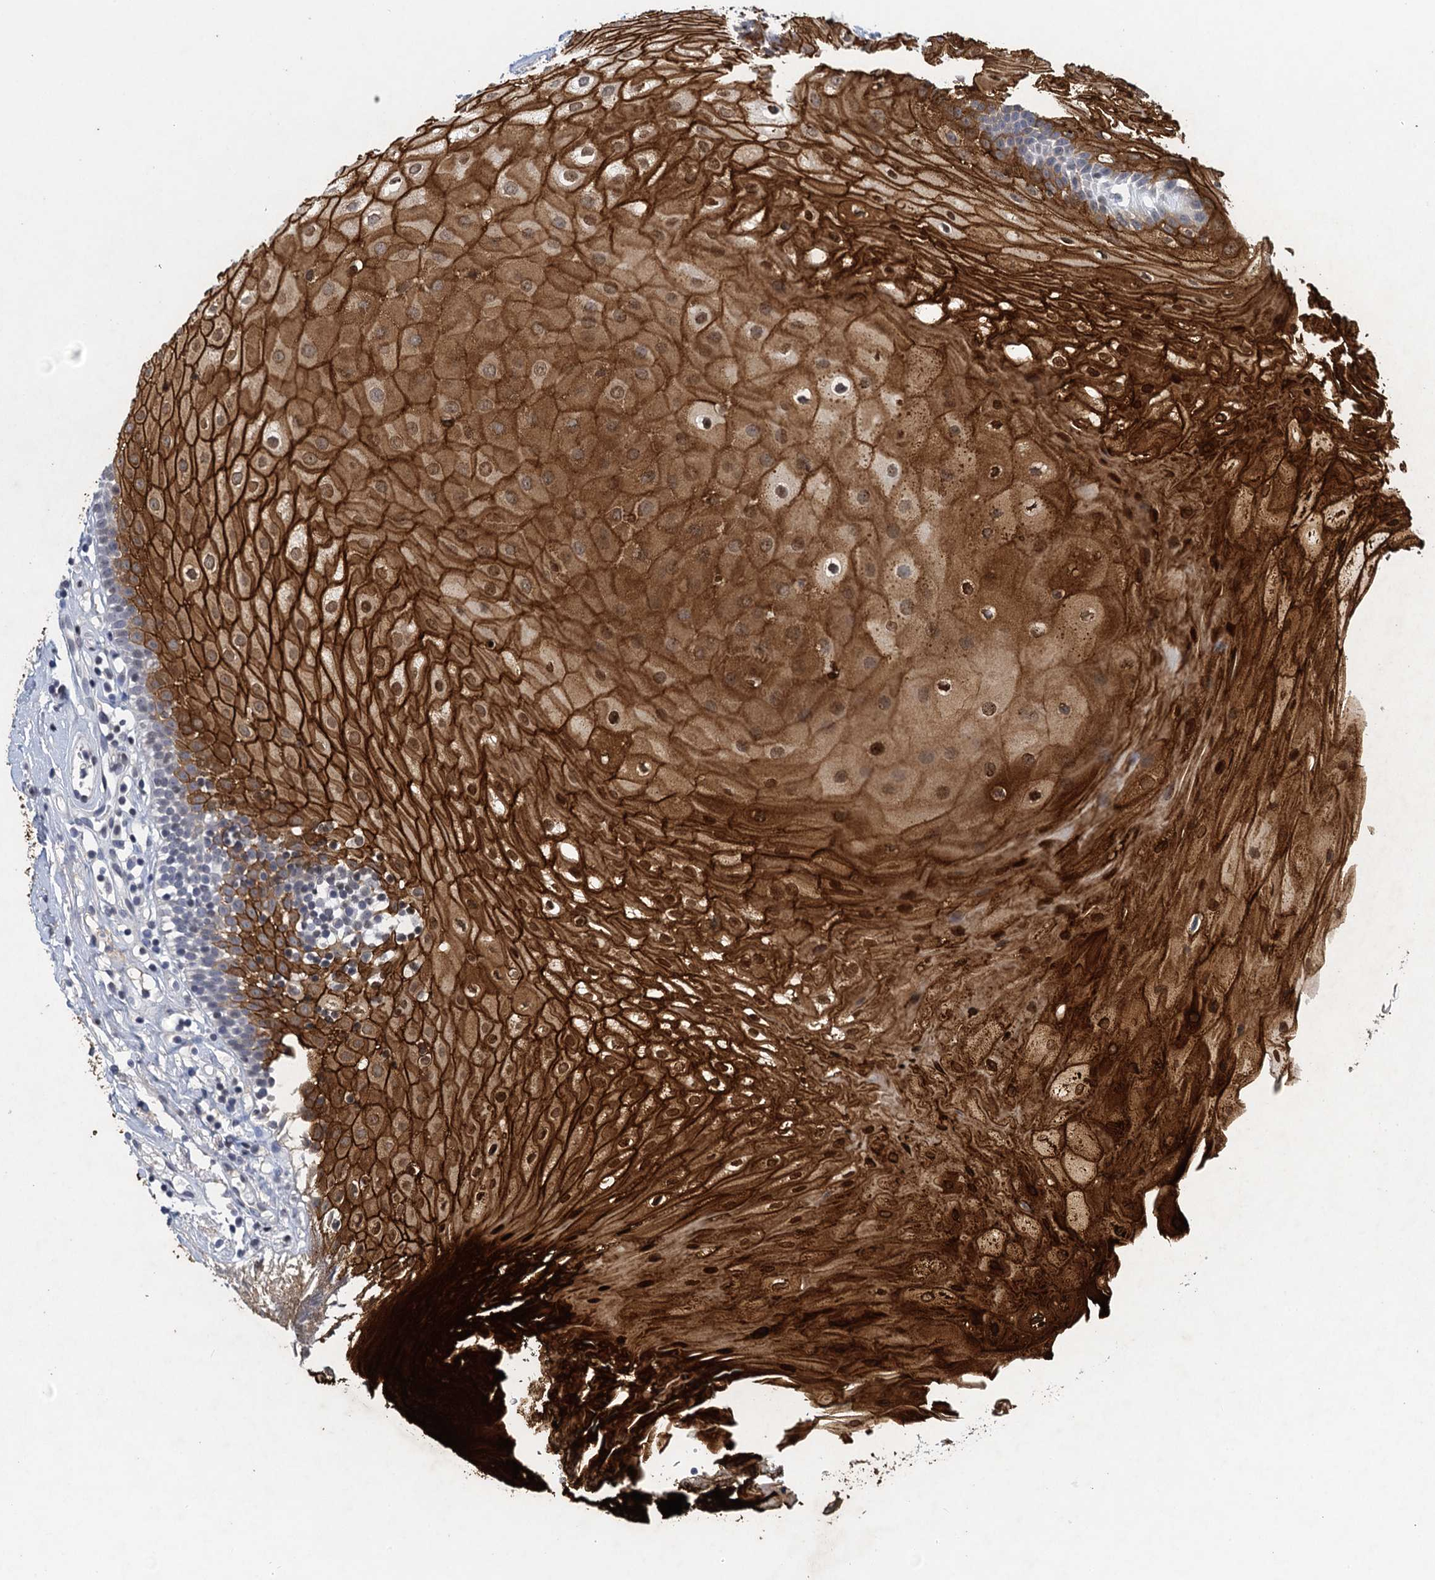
{"staining": {"intensity": "strong", "quantity": "25%-75%", "location": "cytoplasmic/membranous,nuclear"}, "tissue": "oral mucosa", "cell_type": "Squamous epithelial cells", "image_type": "normal", "snomed": [{"axis": "morphology", "description": "Normal tissue, NOS"}, {"axis": "topography", "description": "Oral tissue"}], "caption": "Brown immunohistochemical staining in unremarkable oral mucosa shows strong cytoplasmic/membranous,nuclear staining in approximately 25%-75% of squamous epithelial cells.", "gene": "SCEL", "patient": {"sex": "female", "age": 80}}